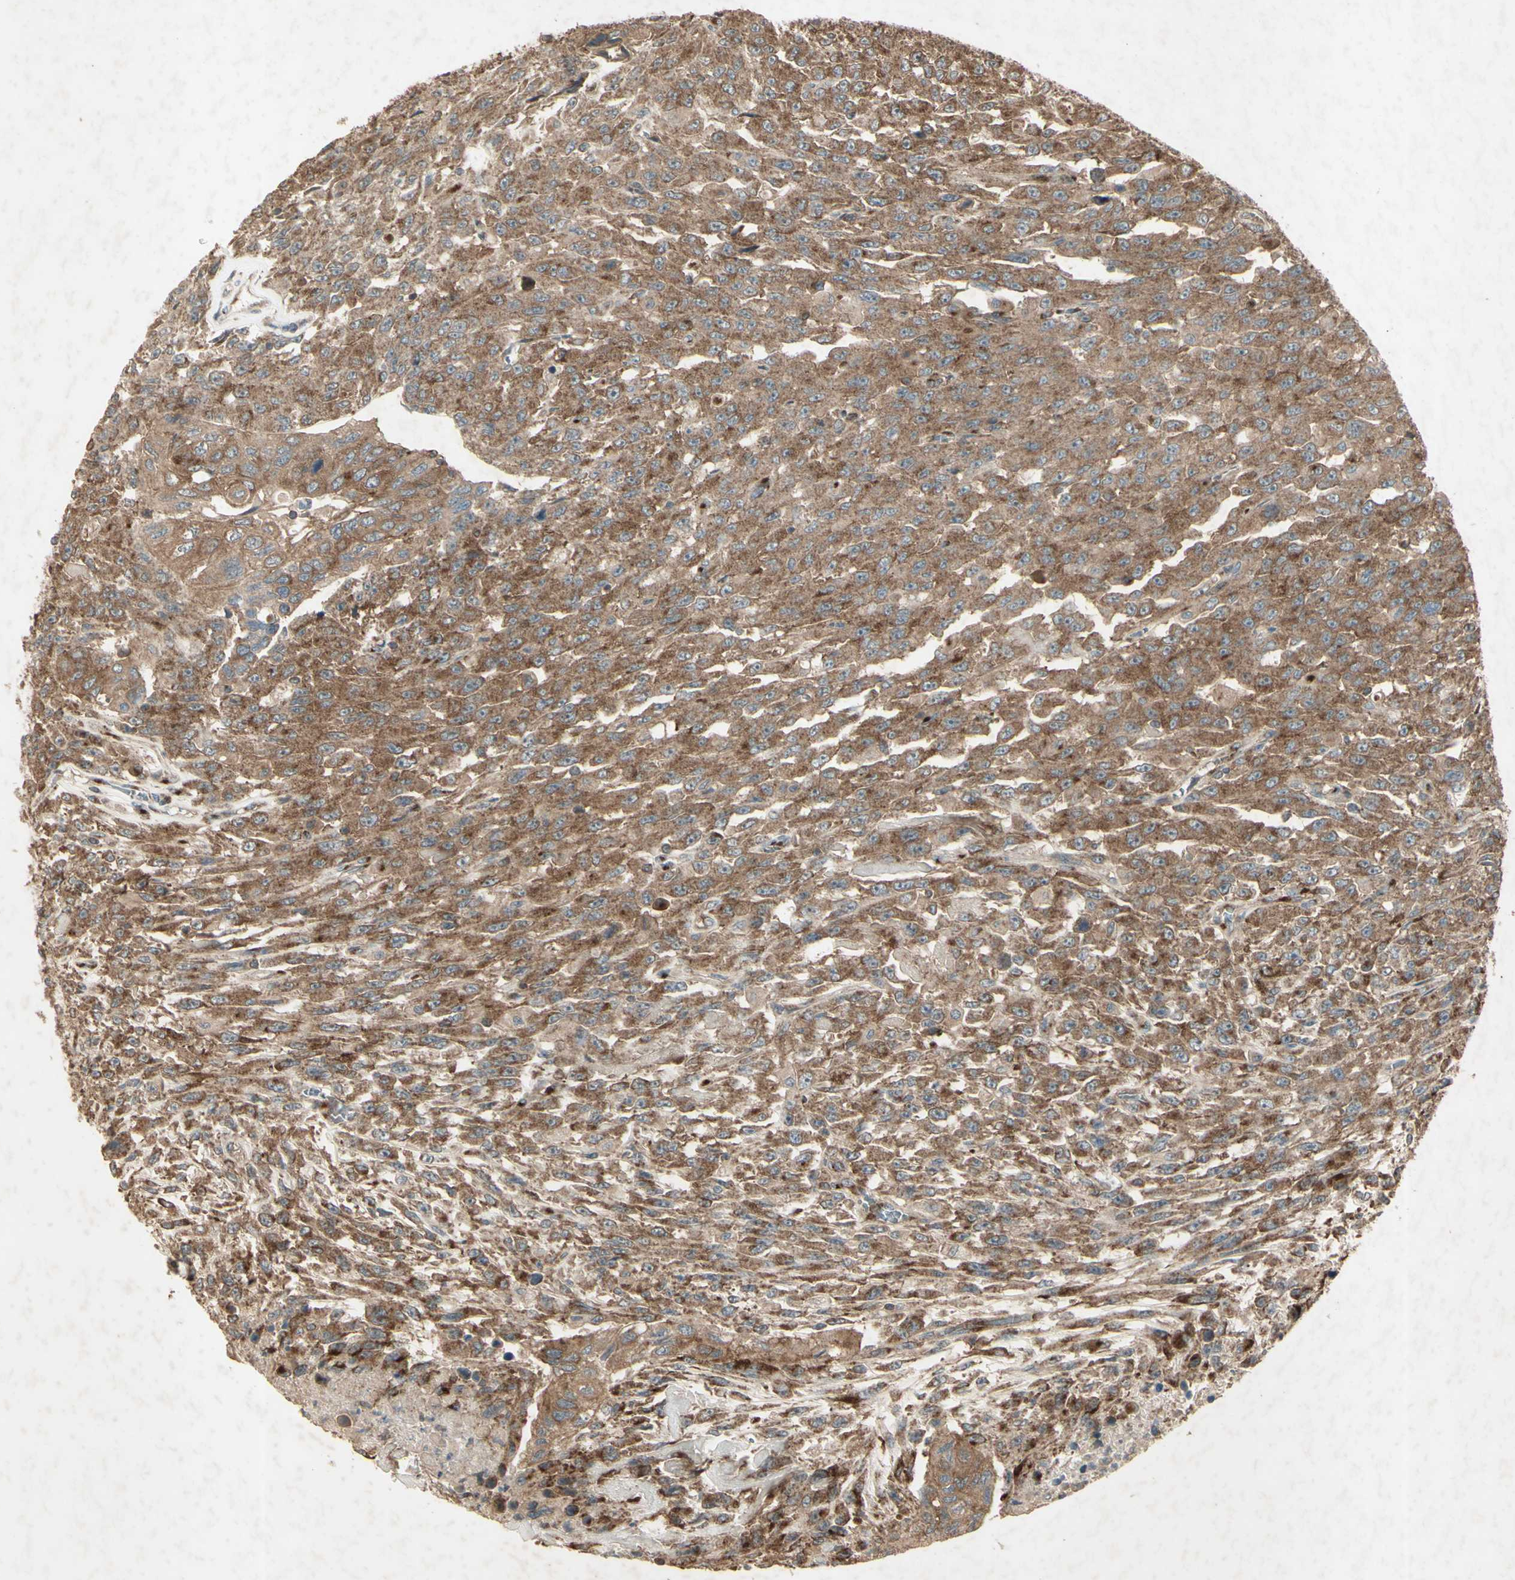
{"staining": {"intensity": "moderate", "quantity": ">75%", "location": "cytoplasmic/membranous"}, "tissue": "urothelial cancer", "cell_type": "Tumor cells", "image_type": "cancer", "snomed": [{"axis": "morphology", "description": "Urothelial carcinoma, High grade"}, {"axis": "topography", "description": "Urinary bladder"}], "caption": "Protein expression by immunohistochemistry (IHC) exhibits moderate cytoplasmic/membranous expression in about >75% of tumor cells in urothelial cancer.", "gene": "AP1G1", "patient": {"sex": "male", "age": 66}}